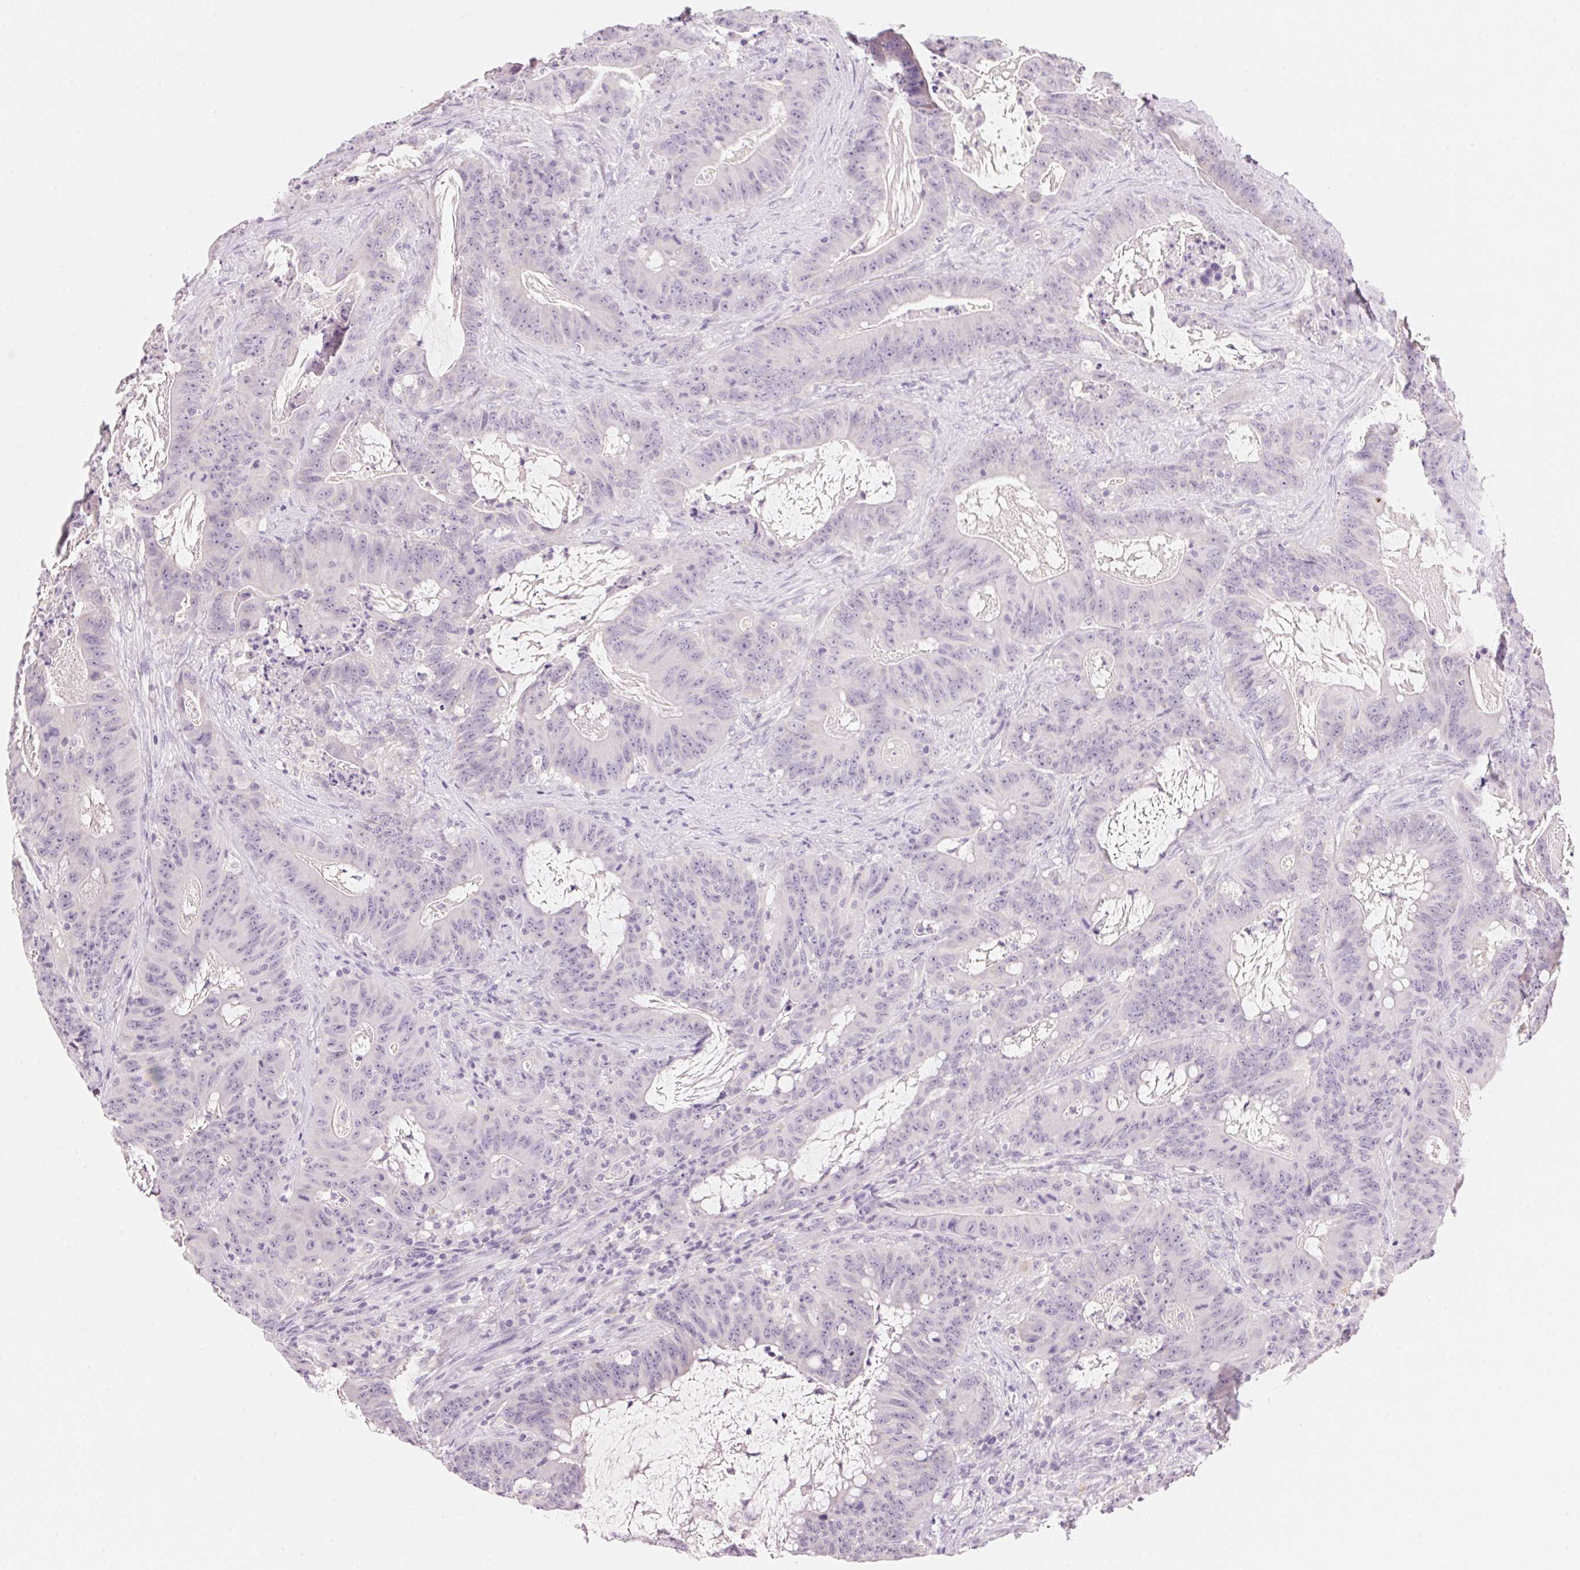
{"staining": {"intensity": "negative", "quantity": "none", "location": "none"}, "tissue": "colorectal cancer", "cell_type": "Tumor cells", "image_type": "cancer", "snomed": [{"axis": "morphology", "description": "Adenocarcinoma, NOS"}, {"axis": "topography", "description": "Colon"}], "caption": "DAB (3,3'-diaminobenzidine) immunohistochemical staining of human colorectal cancer (adenocarcinoma) reveals no significant staining in tumor cells.", "gene": "CYP11B1", "patient": {"sex": "male", "age": 33}}